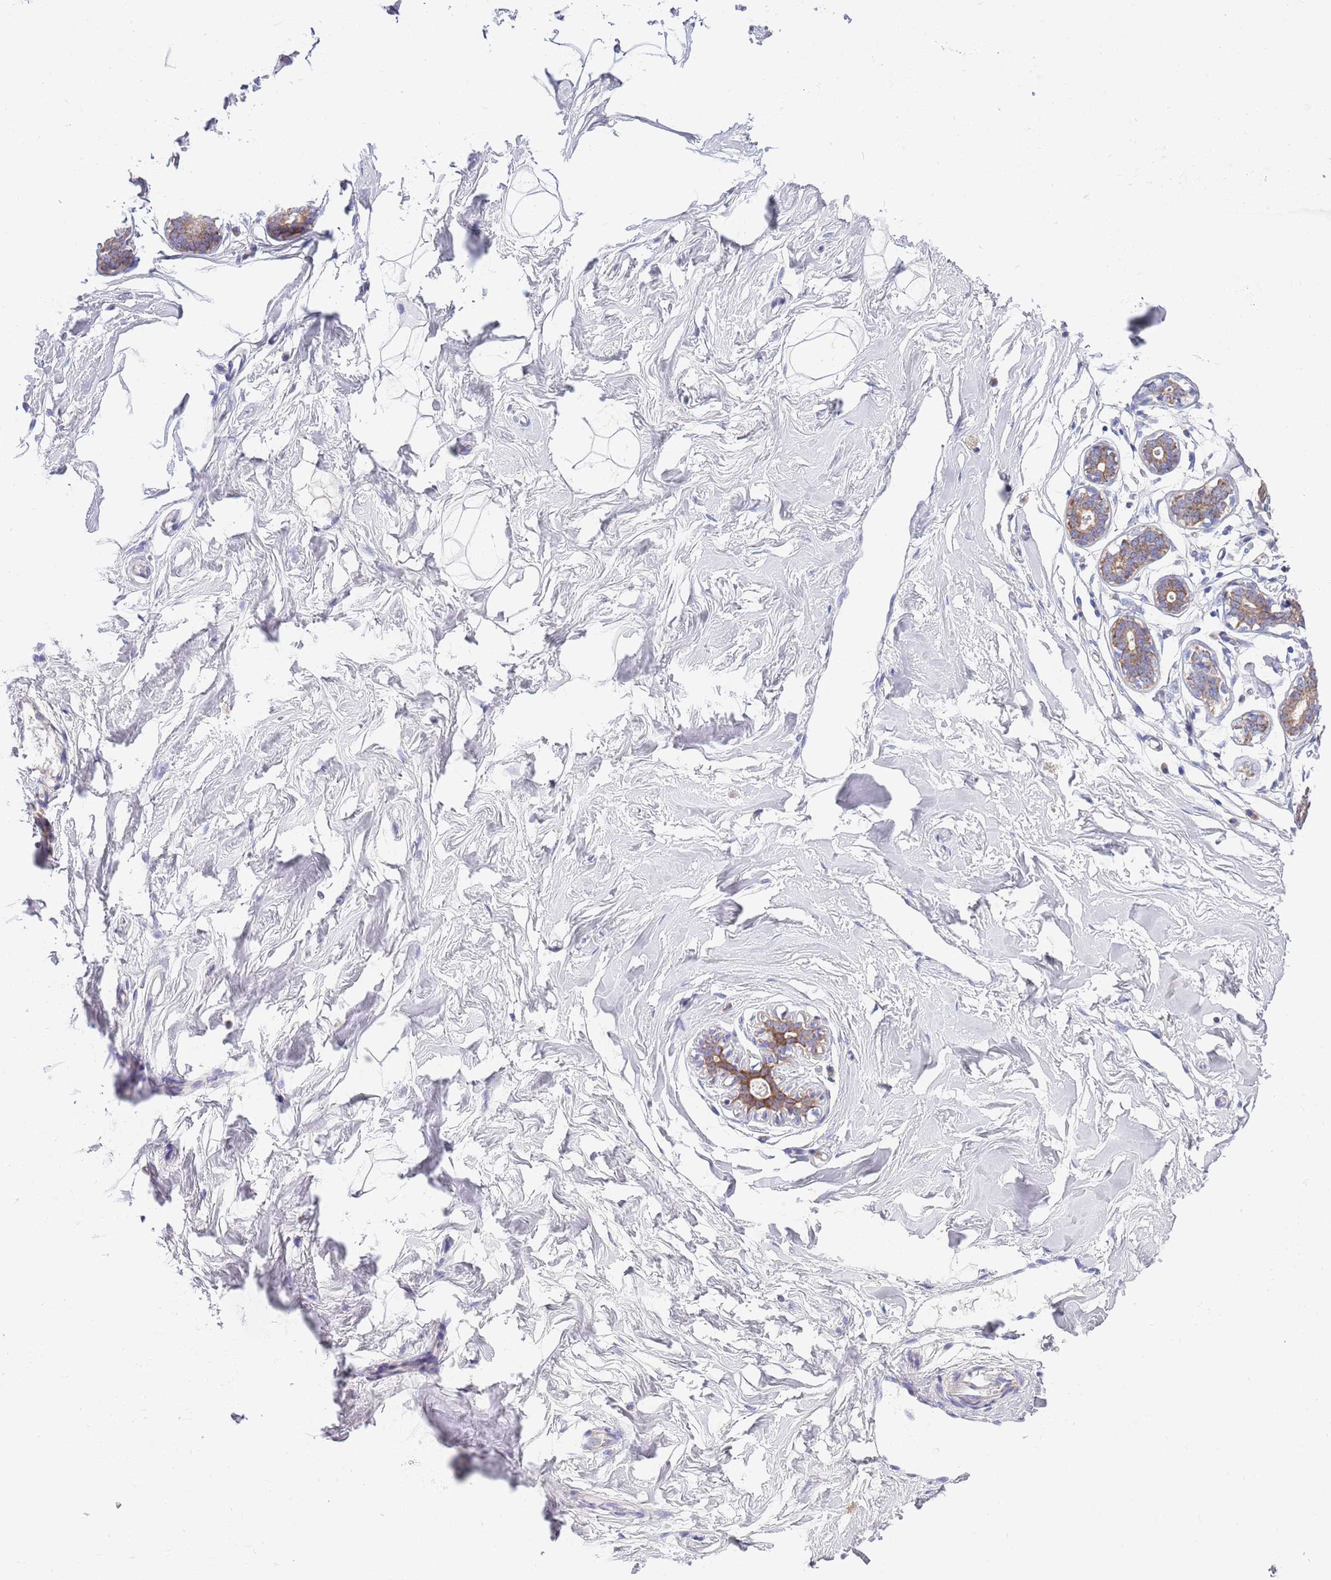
{"staining": {"intensity": "negative", "quantity": "none", "location": "none"}, "tissue": "breast", "cell_type": "Adipocytes", "image_type": "normal", "snomed": [{"axis": "morphology", "description": "Normal tissue, NOS"}, {"axis": "morphology", "description": "Adenoma, NOS"}, {"axis": "topography", "description": "Breast"}], "caption": "The image demonstrates no staining of adipocytes in benign breast.", "gene": "EMC8", "patient": {"sex": "female", "age": 23}}